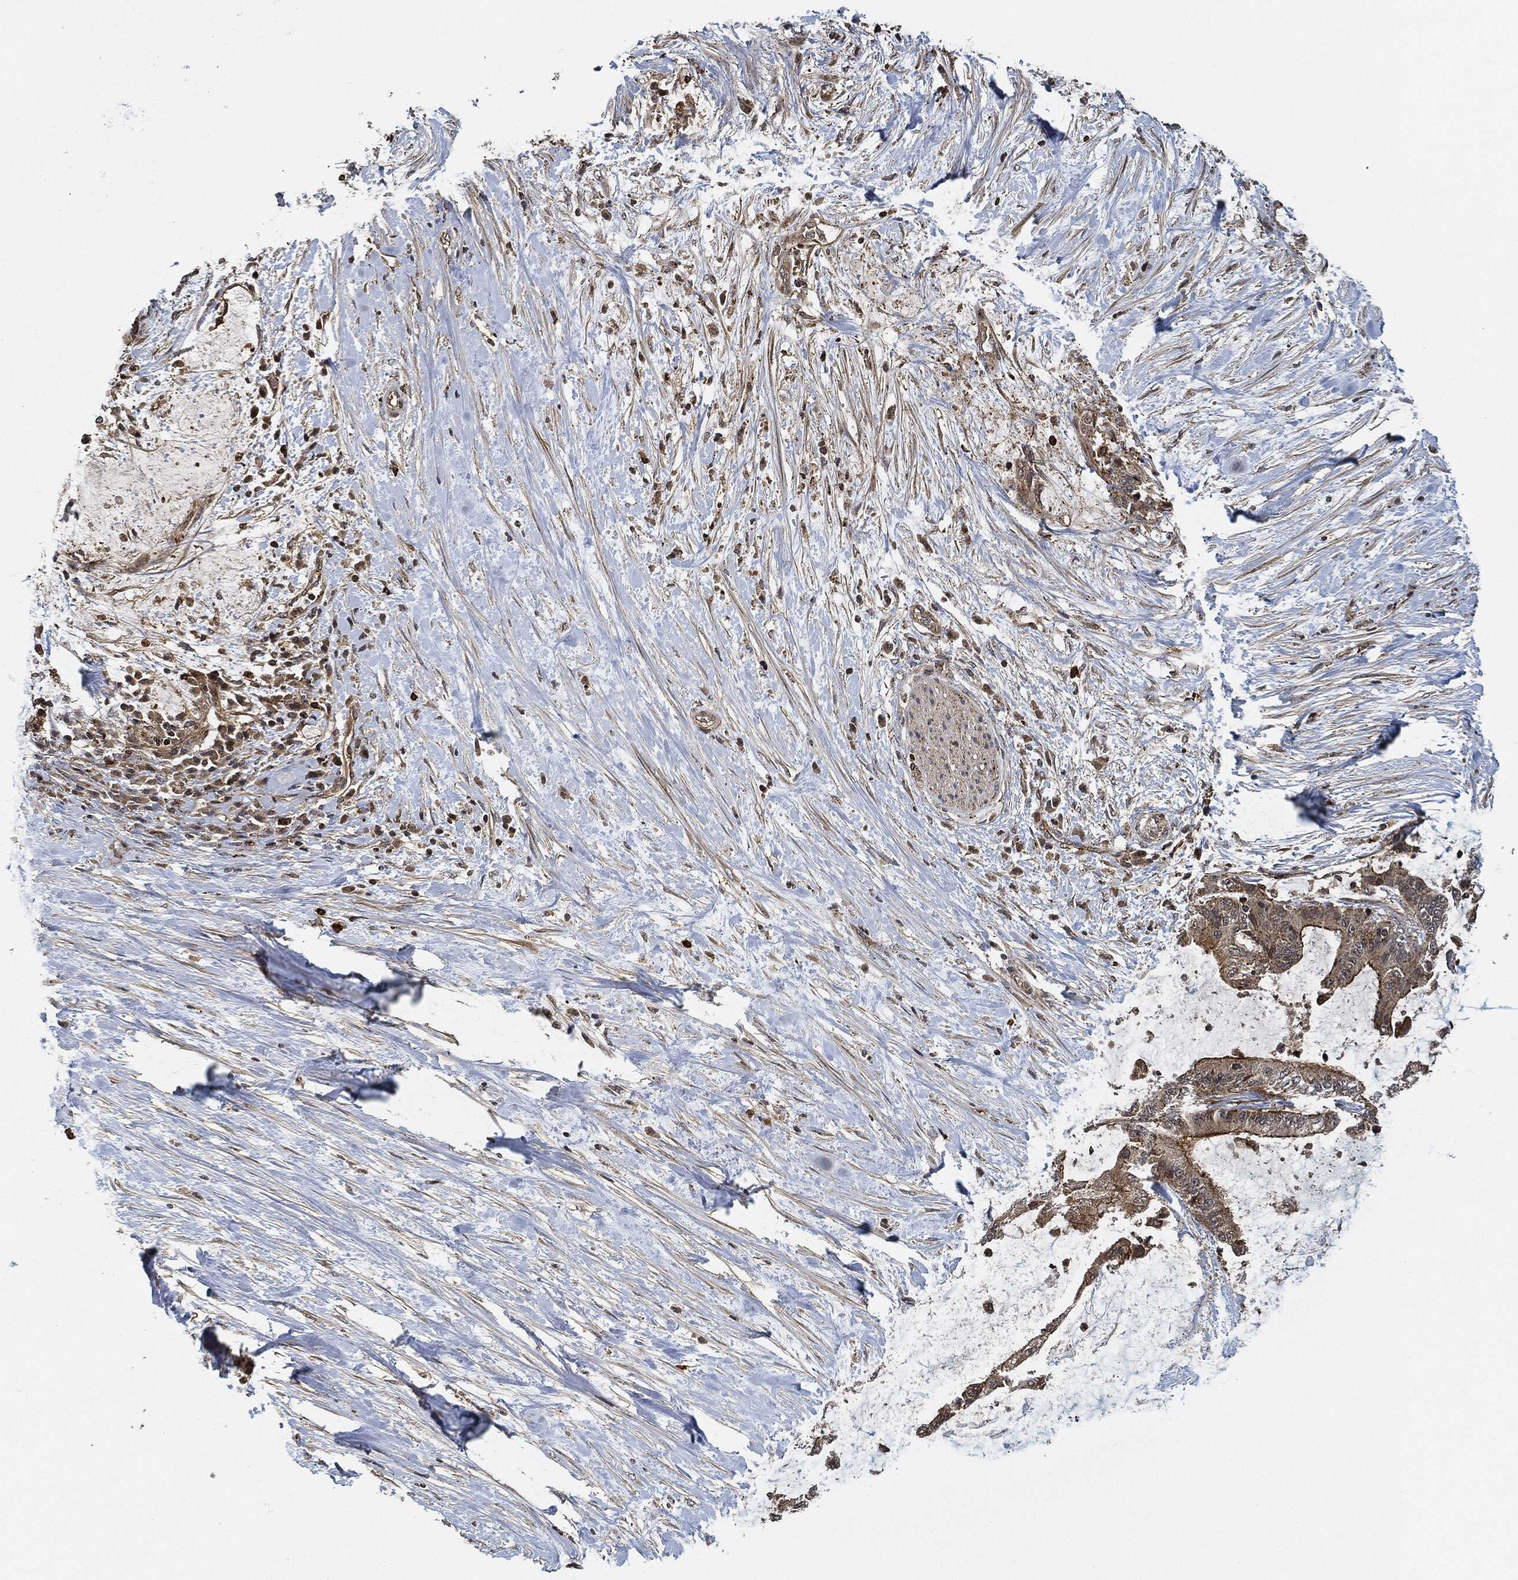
{"staining": {"intensity": "strong", "quantity": "25%-75%", "location": "cytoplasmic/membranous"}, "tissue": "liver cancer", "cell_type": "Tumor cells", "image_type": "cancer", "snomed": [{"axis": "morphology", "description": "Cholangiocarcinoma"}, {"axis": "topography", "description": "Liver"}], "caption": "Protein staining demonstrates strong cytoplasmic/membranous staining in approximately 25%-75% of tumor cells in liver cancer.", "gene": "MAP3K3", "patient": {"sex": "female", "age": 73}}